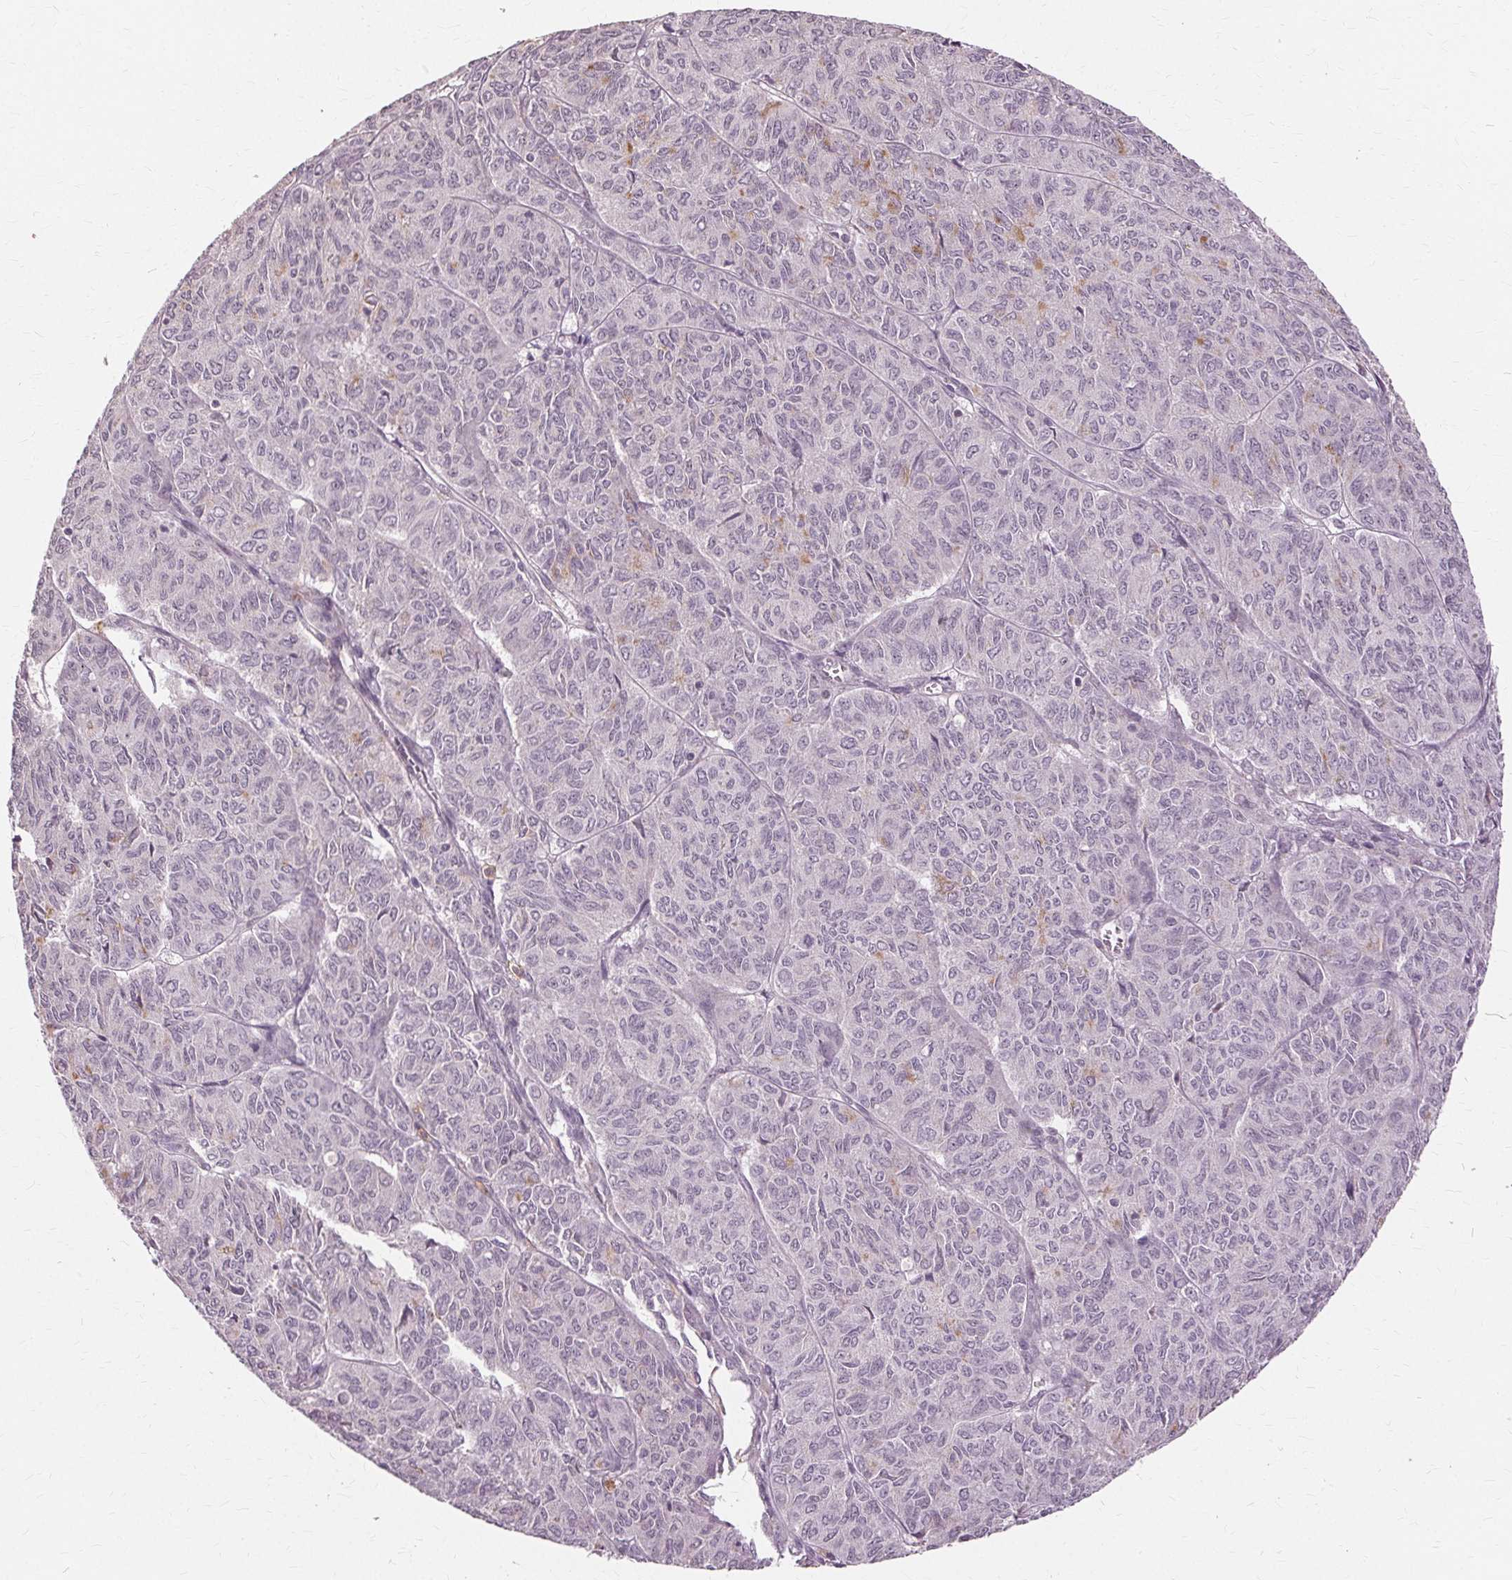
{"staining": {"intensity": "weak", "quantity": "<25%", "location": "cytoplasmic/membranous"}, "tissue": "ovarian cancer", "cell_type": "Tumor cells", "image_type": "cancer", "snomed": [{"axis": "morphology", "description": "Carcinoma, endometroid"}, {"axis": "topography", "description": "Ovary"}], "caption": "This micrograph is of ovarian cancer stained with immunohistochemistry (IHC) to label a protein in brown with the nuclei are counter-stained blue. There is no positivity in tumor cells.", "gene": "SIGLEC6", "patient": {"sex": "female", "age": 80}}